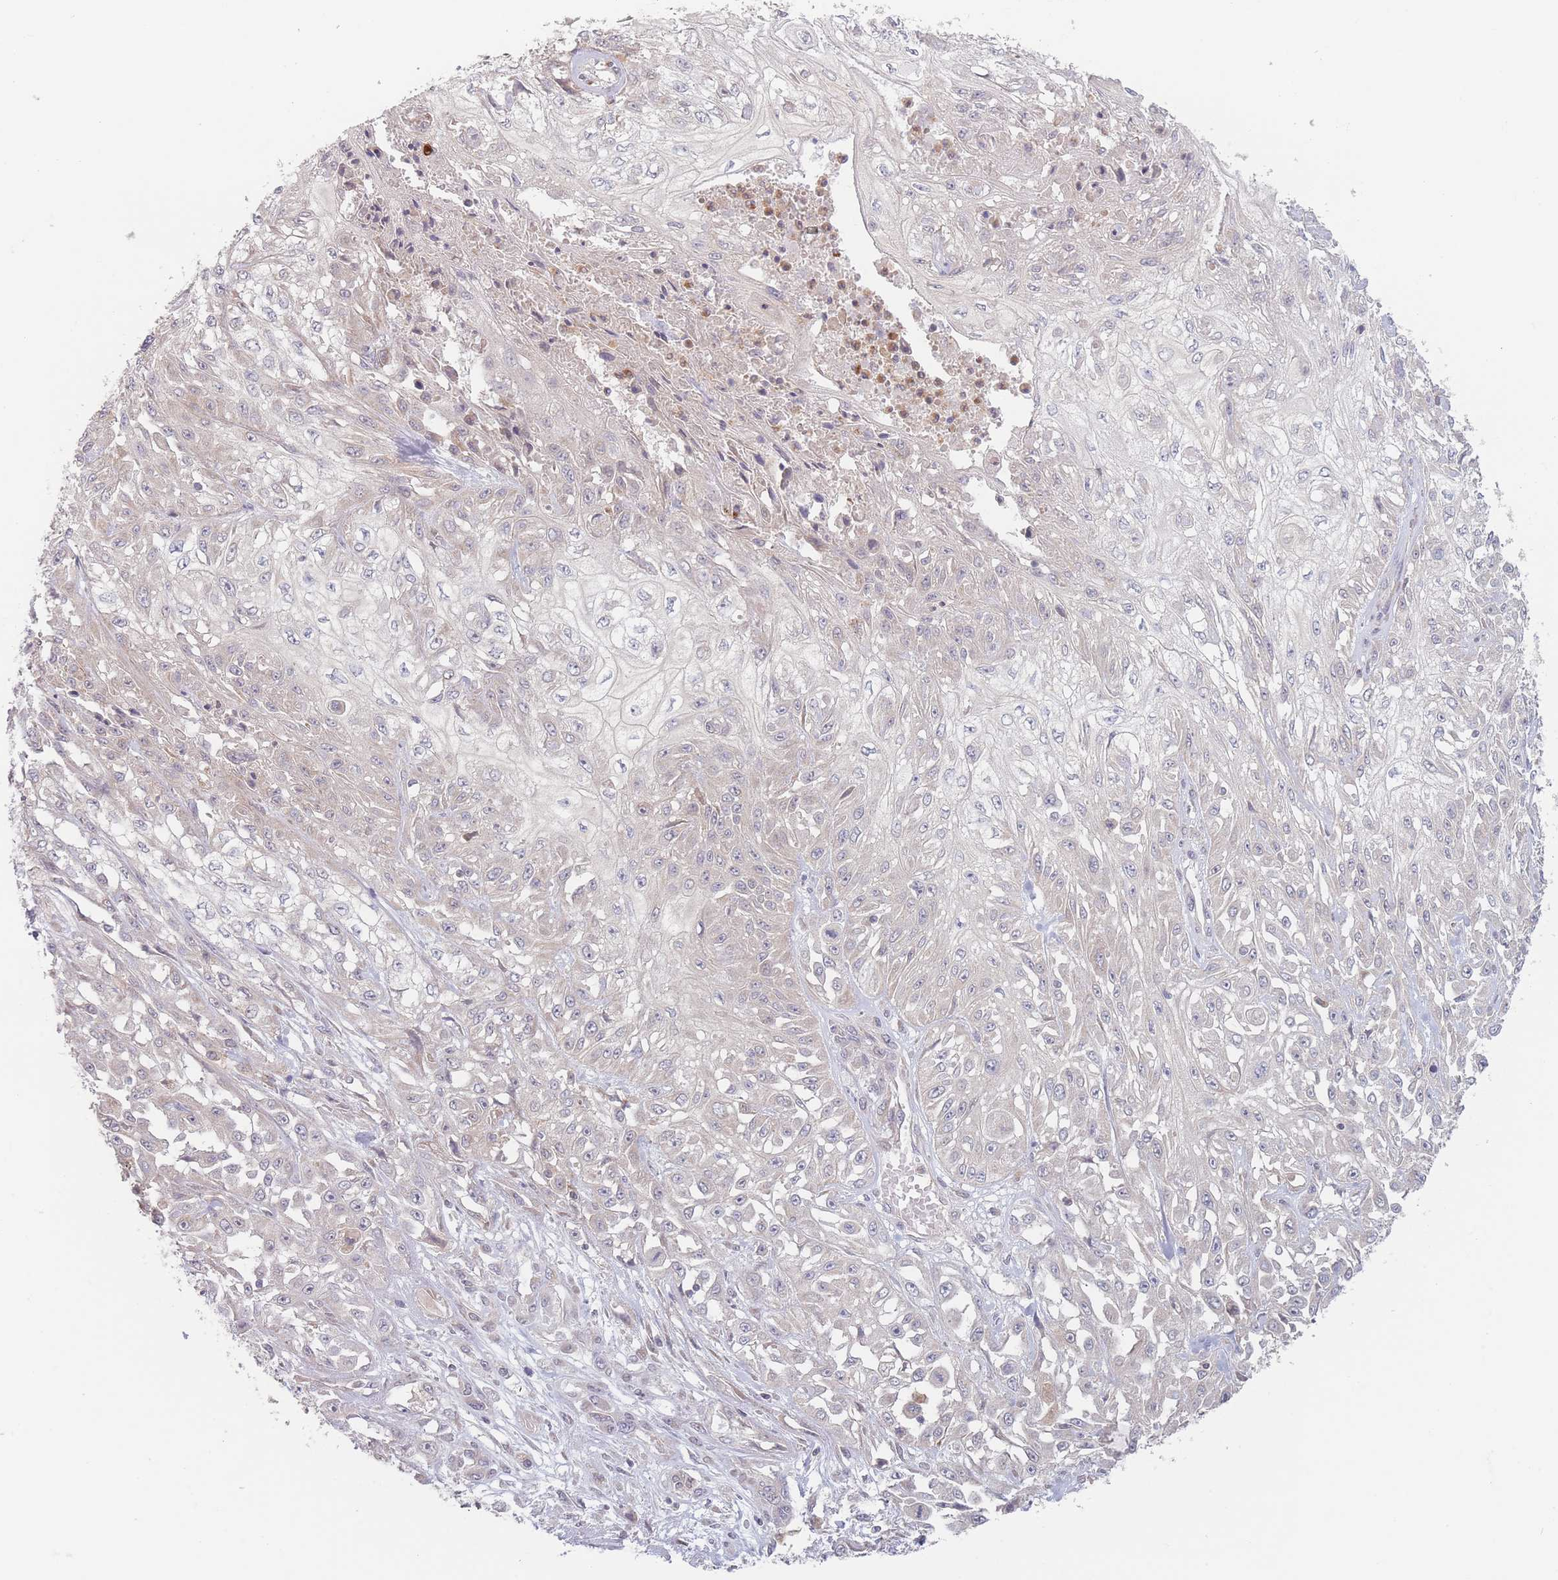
{"staining": {"intensity": "weak", "quantity": "<25%", "location": "cytoplasmic/membranous"}, "tissue": "skin cancer", "cell_type": "Tumor cells", "image_type": "cancer", "snomed": [{"axis": "morphology", "description": "Squamous cell carcinoma, NOS"}, {"axis": "morphology", "description": "Squamous cell carcinoma, metastatic, NOS"}, {"axis": "topography", "description": "Skin"}, {"axis": "topography", "description": "Lymph node"}], "caption": "Skin cancer was stained to show a protein in brown. There is no significant expression in tumor cells.", "gene": "PPM1A", "patient": {"sex": "male", "age": 75}}